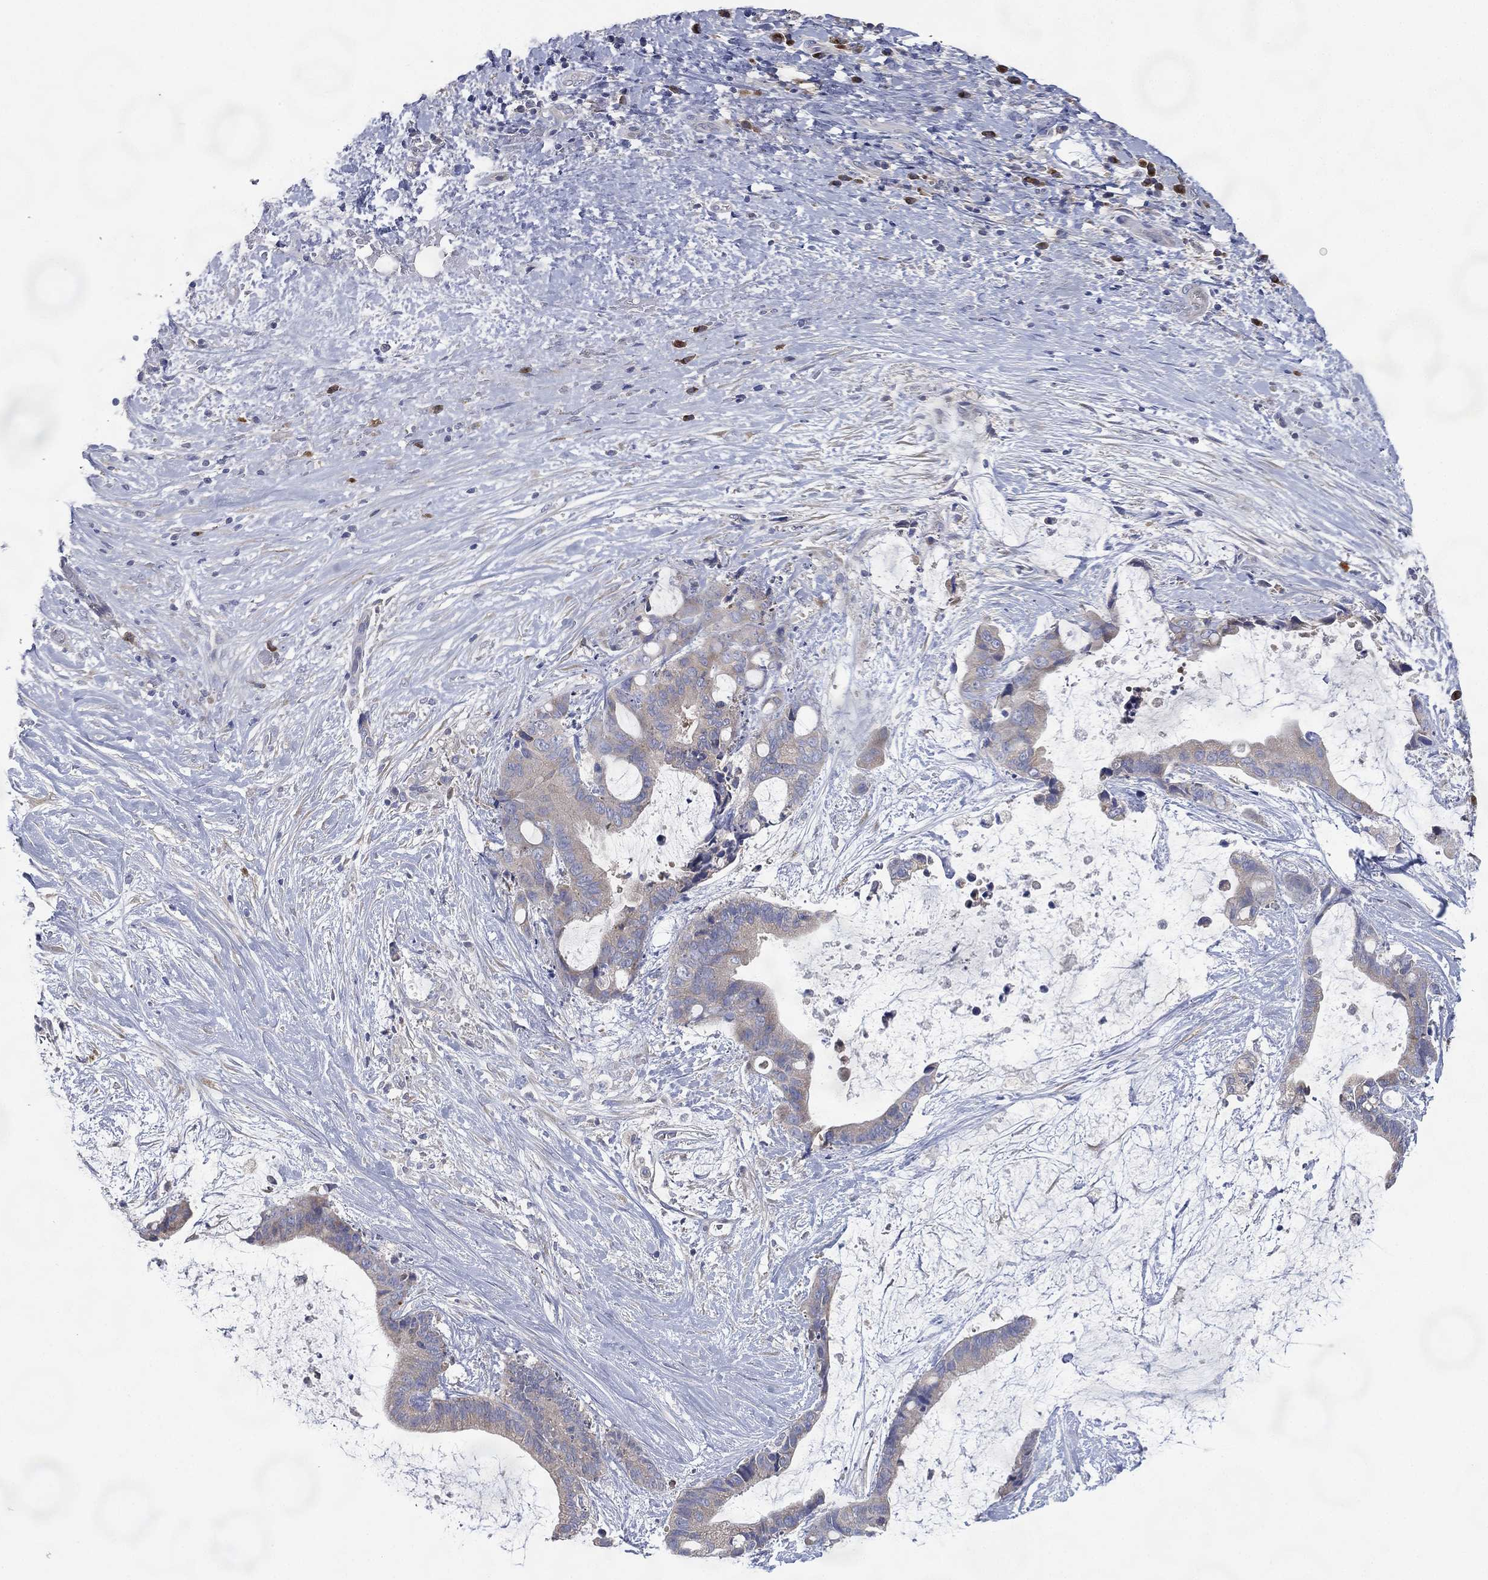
{"staining": {"intensity": "weak", "quantity": "25%-75%", "location": "cytoplasmic/membranous"}, "tissue": "liver cancer", "cell_type": "Tumor cells", "image_type": "cancer", "snomed": [{"axis": "morphology", "description": "Cholangiocarcinoma"}, {"axis": "topography", "description": "Liver"}], "caption": "This histopathology image shows immunohistochemistry staining of human liver cancer, with low weak cytoplasmic/membranous staining in about 25%-75% of tumor cells.", "gene": "ATP8A2", "patient": {"sex": "female", "age": 73}}